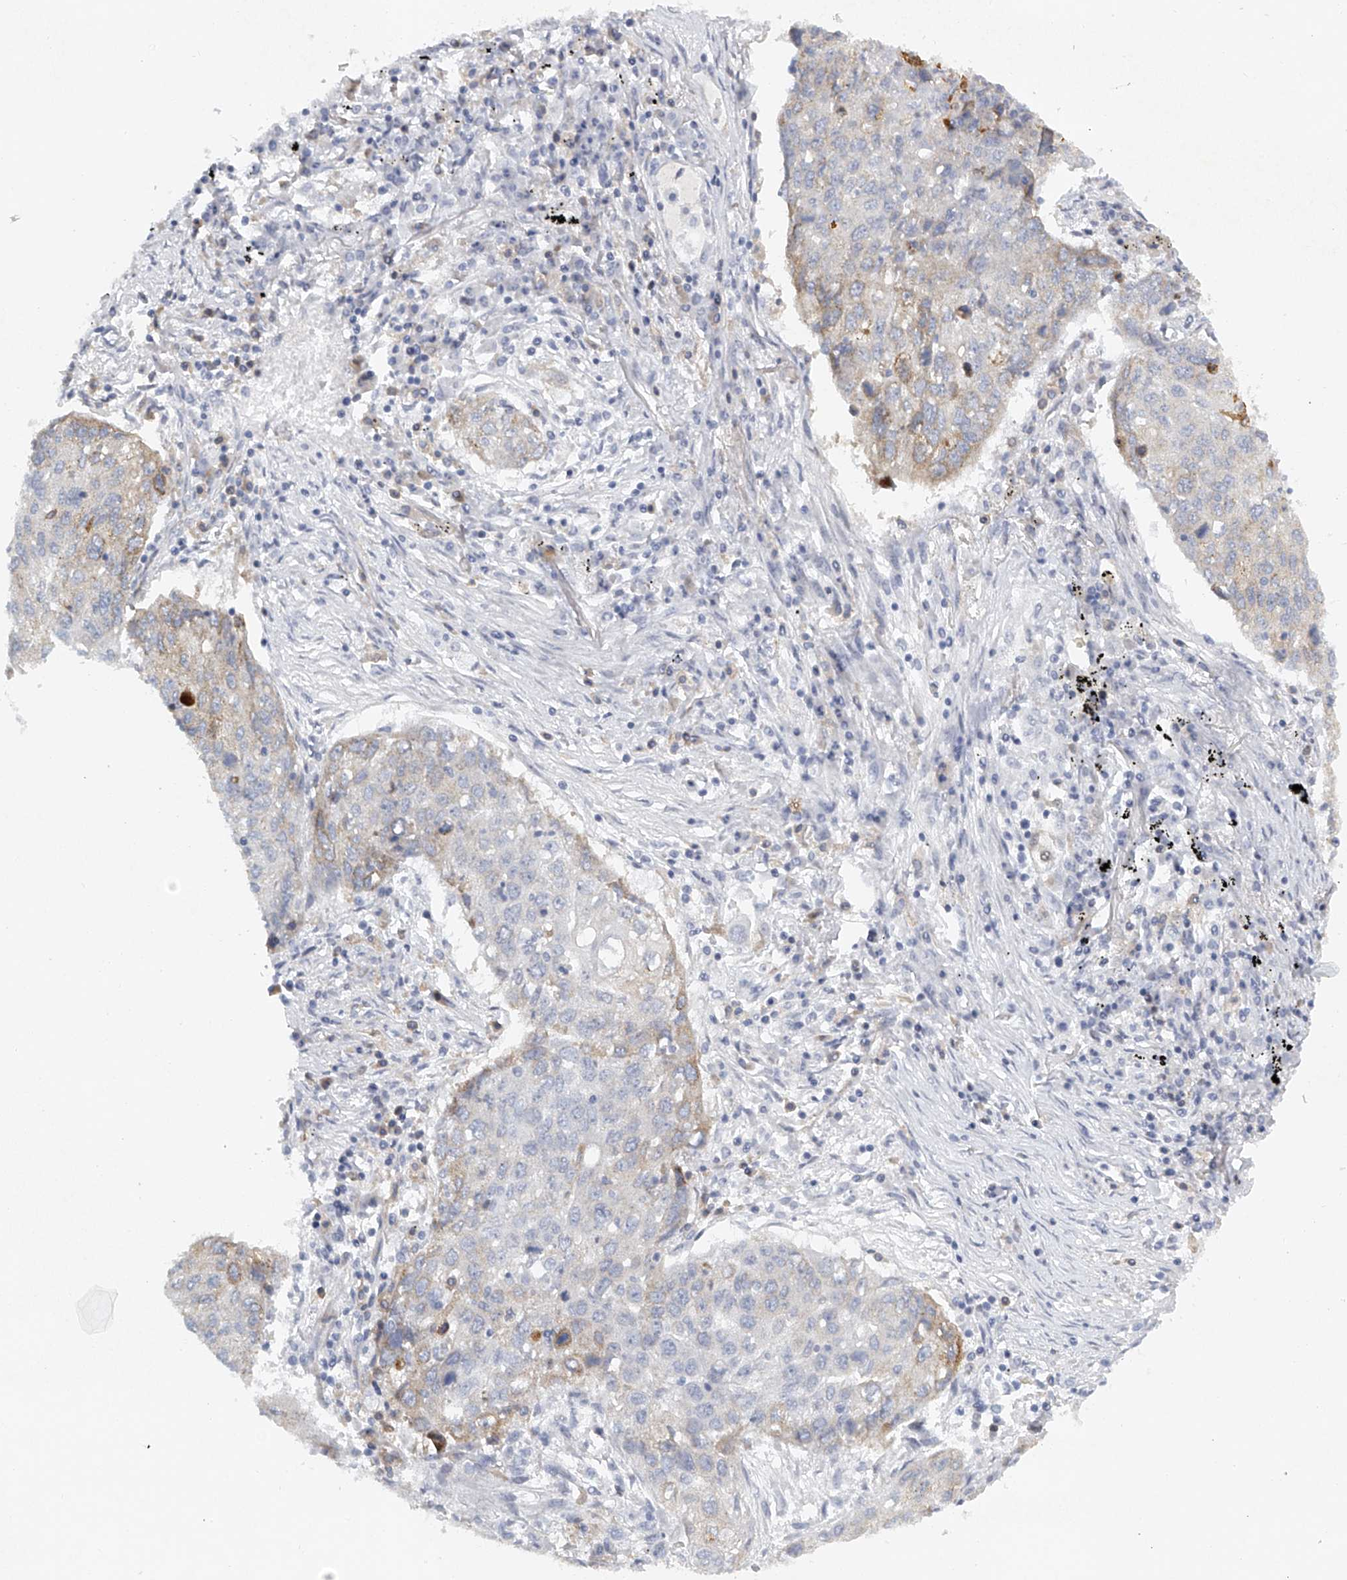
{"staining": {"intensity": "moderate", "quantity": "<25%", "location": "cytoplasmic/membranous"}, "tissue": "lung cancer", "cell_type": "Tumor cells", "image_type": "cancer", "snomed": [{"axis": "morphology", "description": "Squamous cell carcinoma, NOS"}, {"axis": "topography", "description": "Lung"}], "caption": "DAB (3,3'-diaminobenzidine) immunohistochemical staining of human lung cancer (squamous cell carcinoma) displays moderate cytoplasmic/membranous protein positivity in about <25% of tumor cells. (IHC, brightfield microscopy, high magnification).", "gene": "FAT2", "patient": {"sex": "female", "age": 63}}